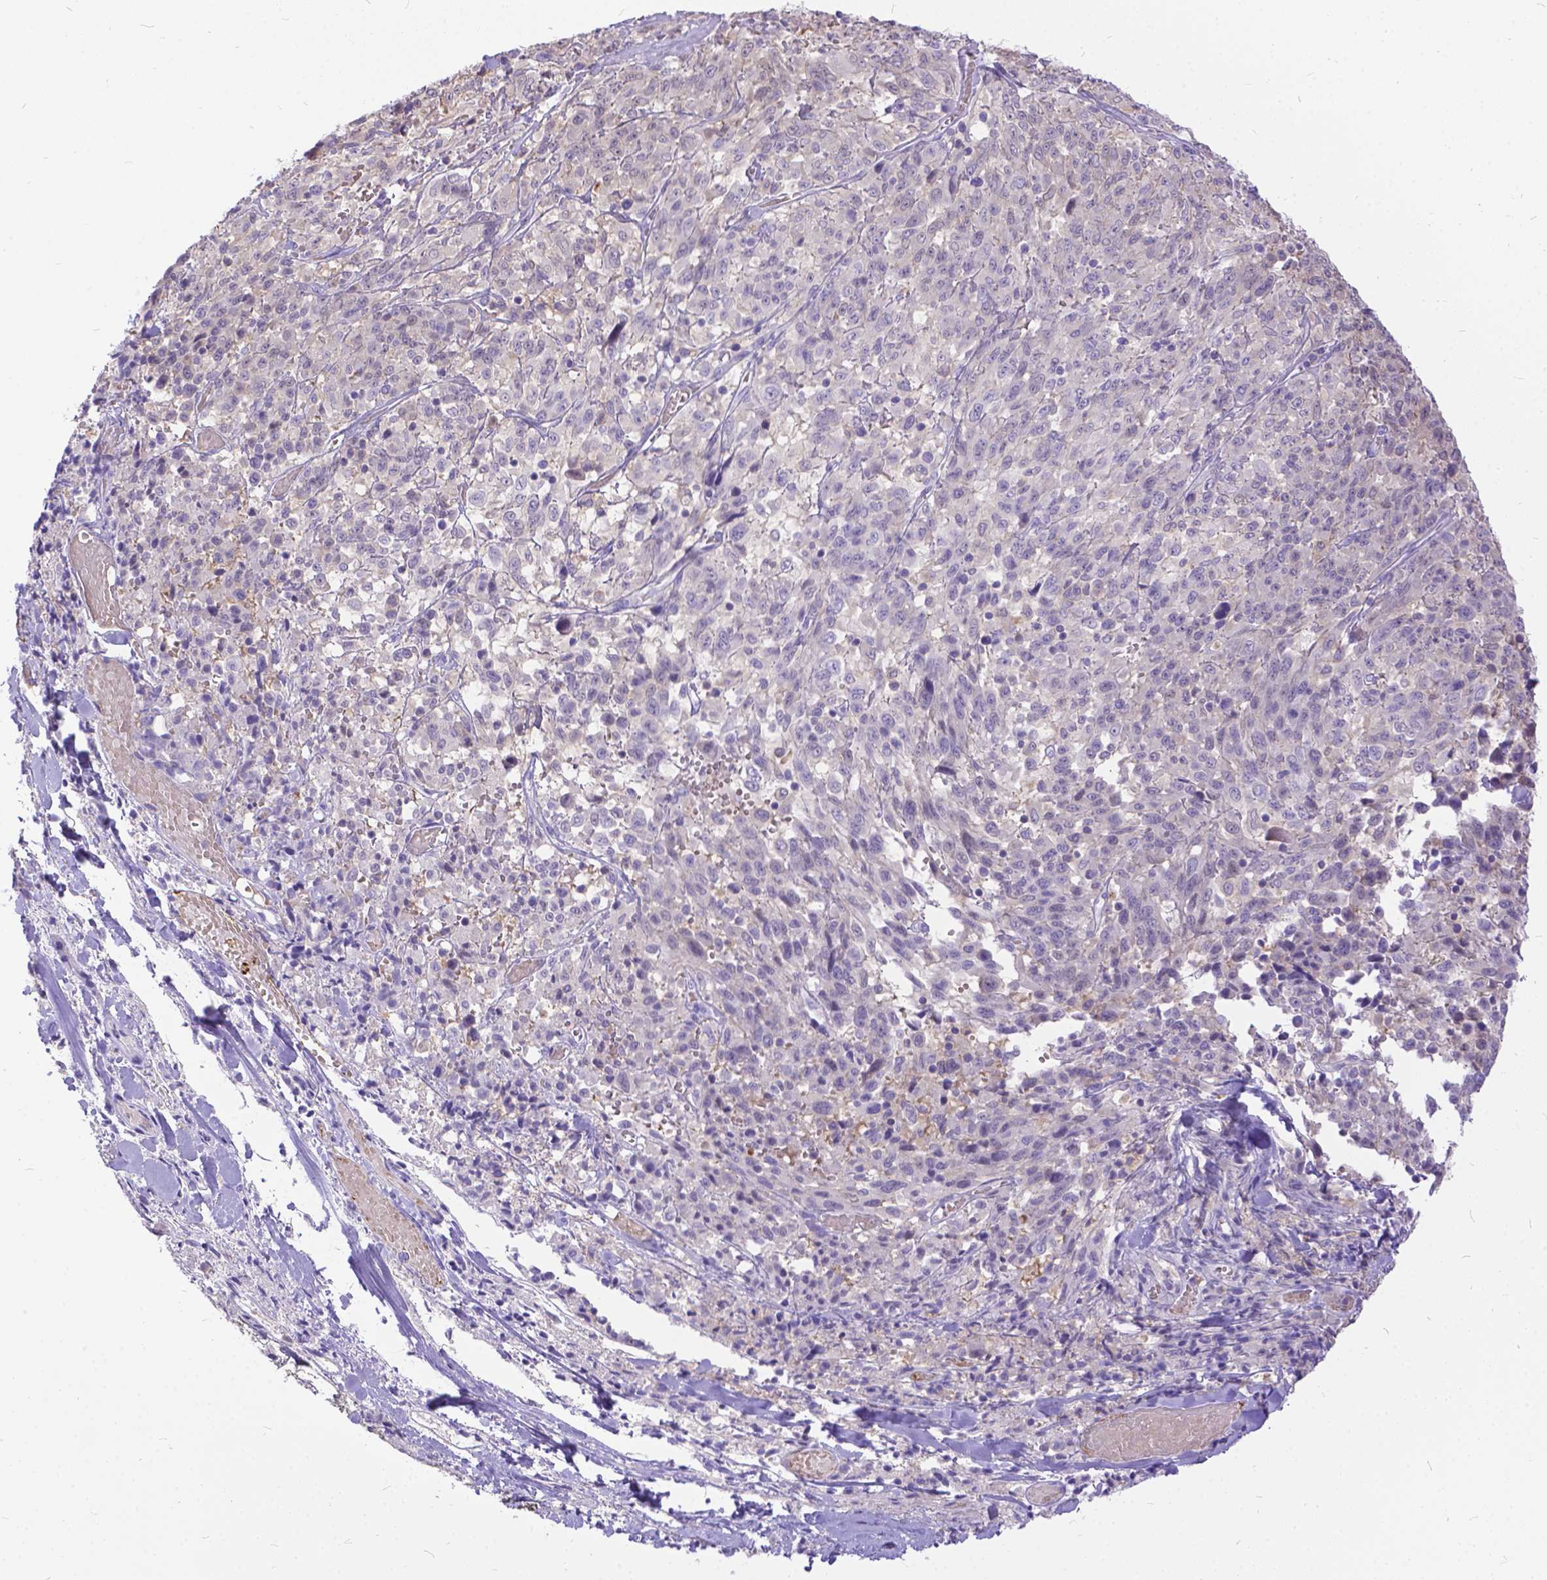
{"staining": {"intensity": "weak", "quantity": "25%-75%", "location": "cytoplasmic/membranous,nuclear"}, "tissue": "melanoma", "cell_type": "Tumor cells", "image_type": "cancer", "snomed": [{"axis": "morphology", "description": "Malignant melanoma, NOS"}, {"axis": "topography", "description": "Skin"}], "caption": "Immunohistochemical staining of malignant melanoma demonstrates low levels of weak cytoplasmic/membranous and nuclear protein expression in about 25%-75% of tumor cells. The staining was performed using DAB, with brown indicating positive protein expression. Nuclei are stained blue with hematoxylin.", "gene": "TMEM169", "patient": {"sex": "female", "age": 91}}